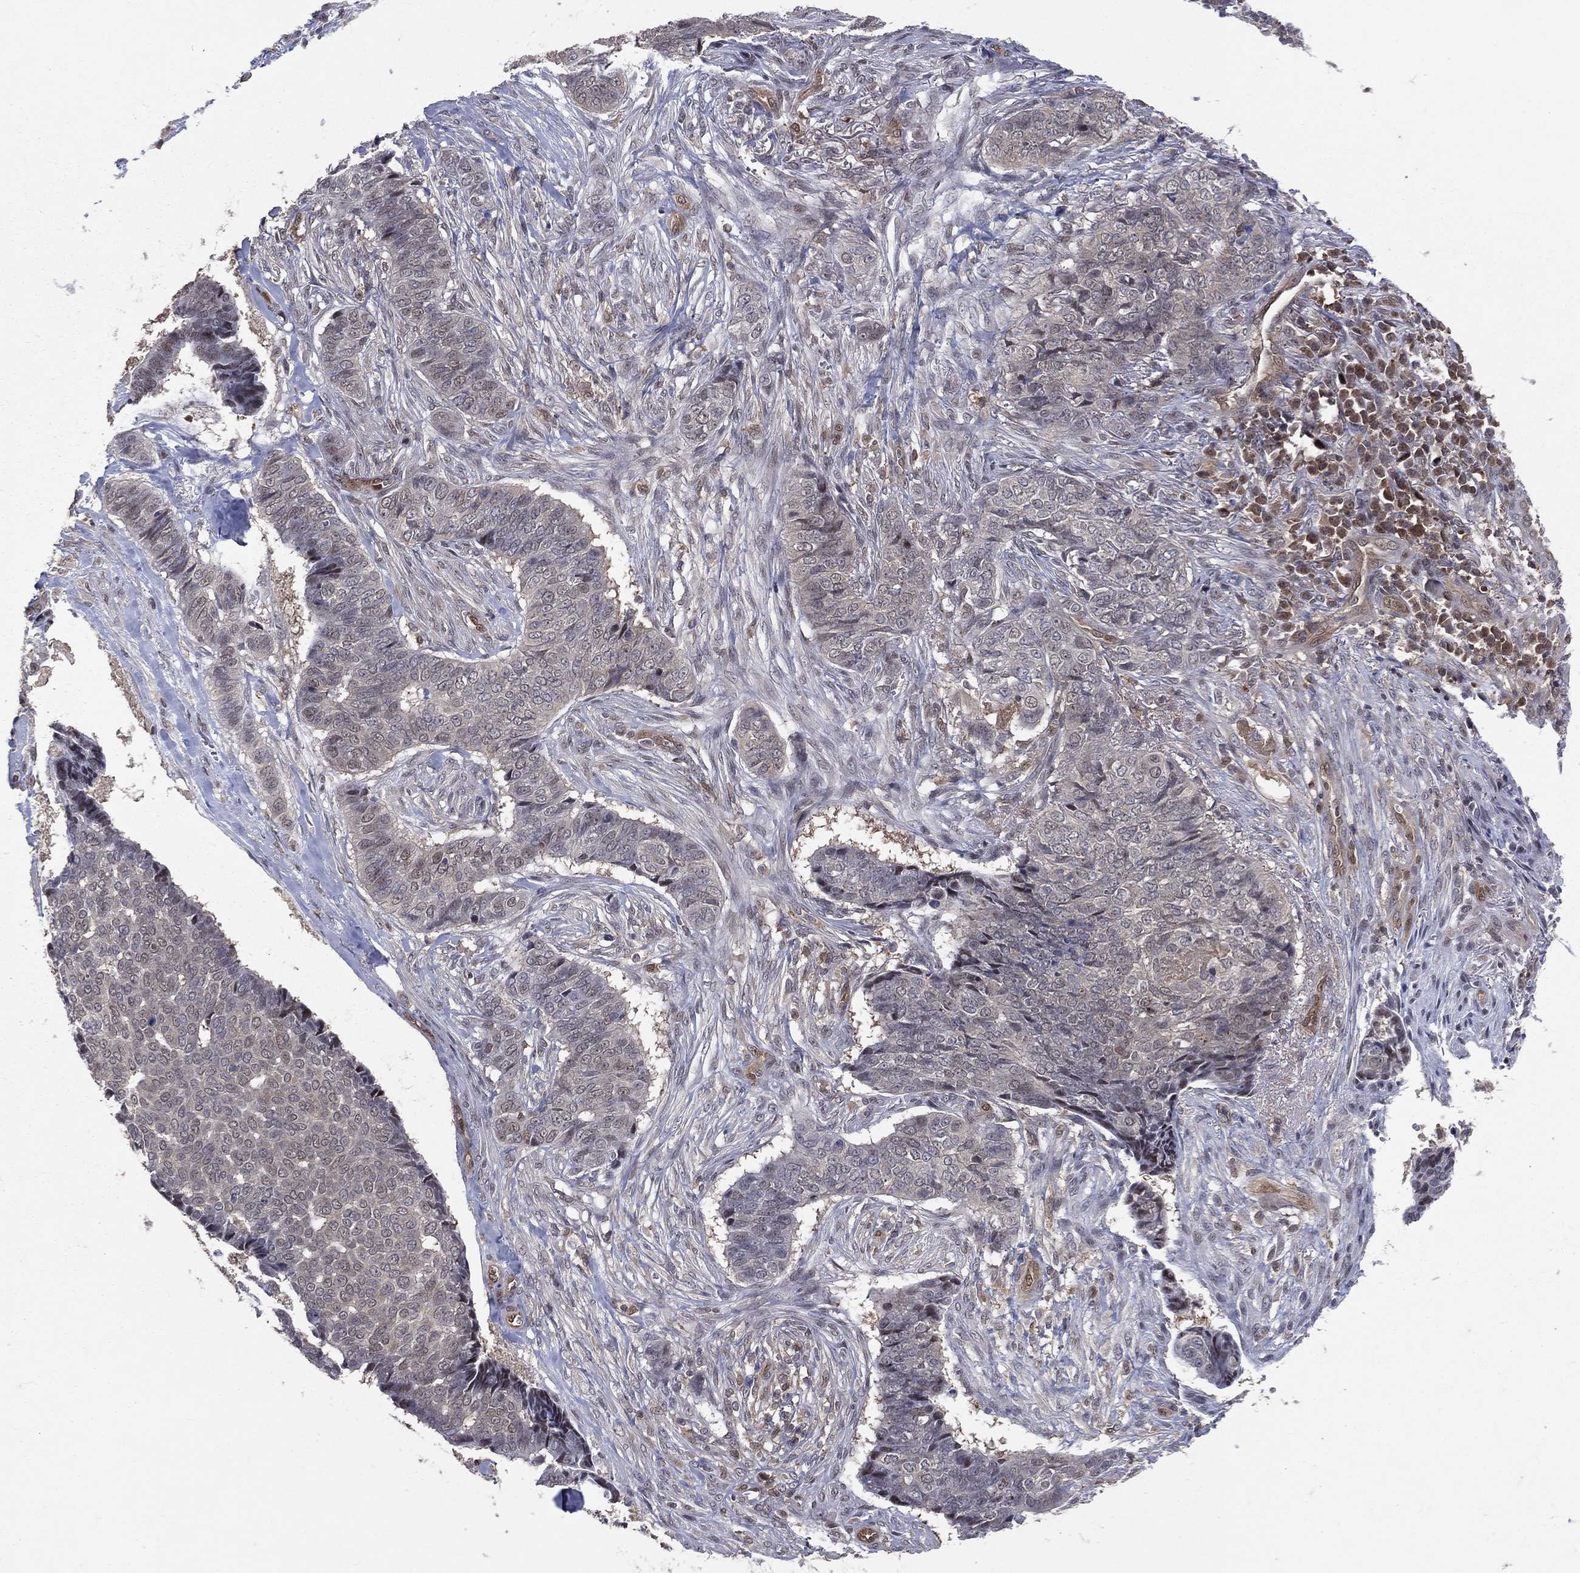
{"staining": {"intensity": "moderate", "quantity": "<25%", "location": "nuclear"}, "tissue": "skin cancer", "cell_type": "Tumor cells", "image_type": "cancer", "snomed": [{"axis": "morphology", "description": "Basal cell carcinoma"}, {"axis": "topography", "description": "Skin"}], "caption": "Protein expression analysis of human skin basal cell carcinoma reveals moderate nuclear staining in approximately <25% of tumor cells.", "gene": "GMPR2", "patient": {"sex": "male", "age": 86}}